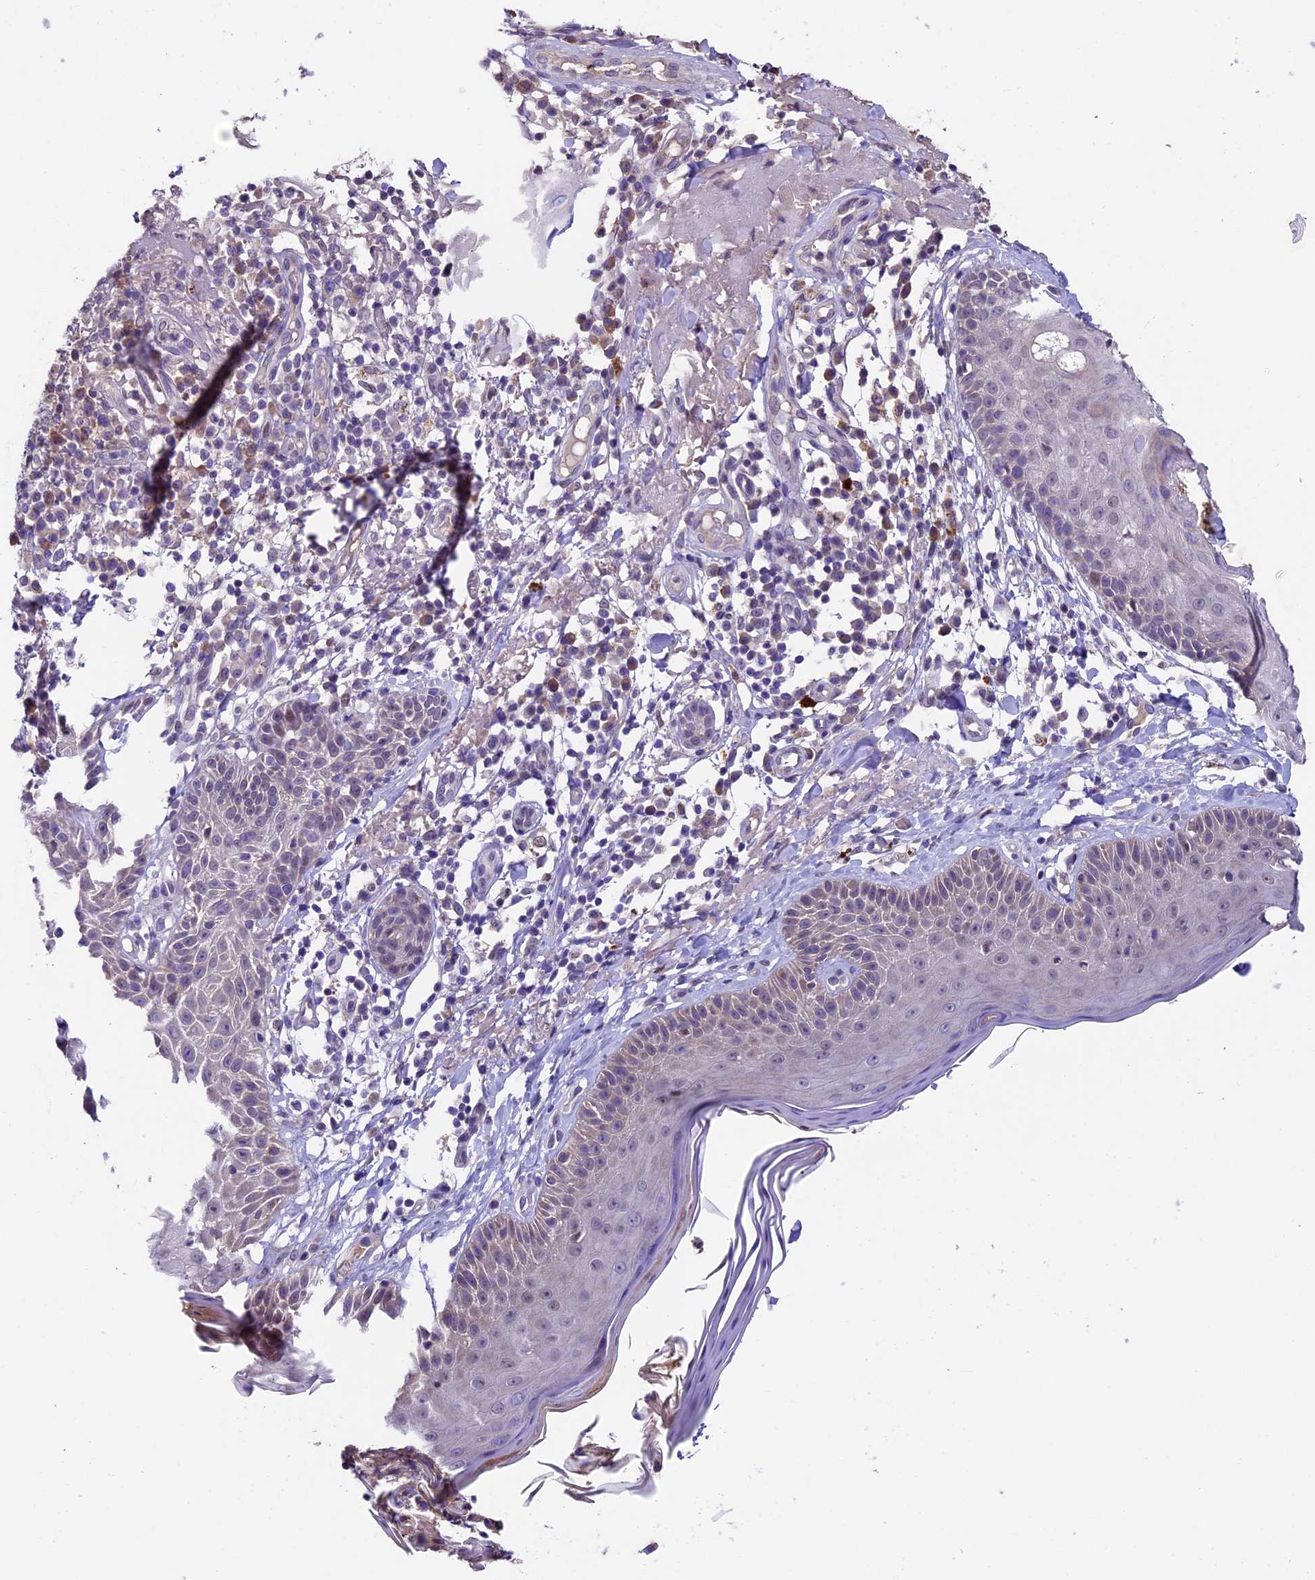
{"staining": {"intensity": "negative", "quantity": "none", "location": "none"}, "tissue": "skin cancer", "cell_type": "Tumor cells", "image_type": "cancer", "snomed": [{"axis": "morphology", "description": "Normal tissue, NOS"}, {"axis": "morphology", "description": "Basal cell carcinoma"}, {"axis": "topography", "description": "Skin"}], "caption": "Basal cell carcinoma (skin) stained for a protein using immunohistochemistry shows no staining tumor cells.", "gene": "SBNO2", "patient": {"sex": "male", "age": 93}}